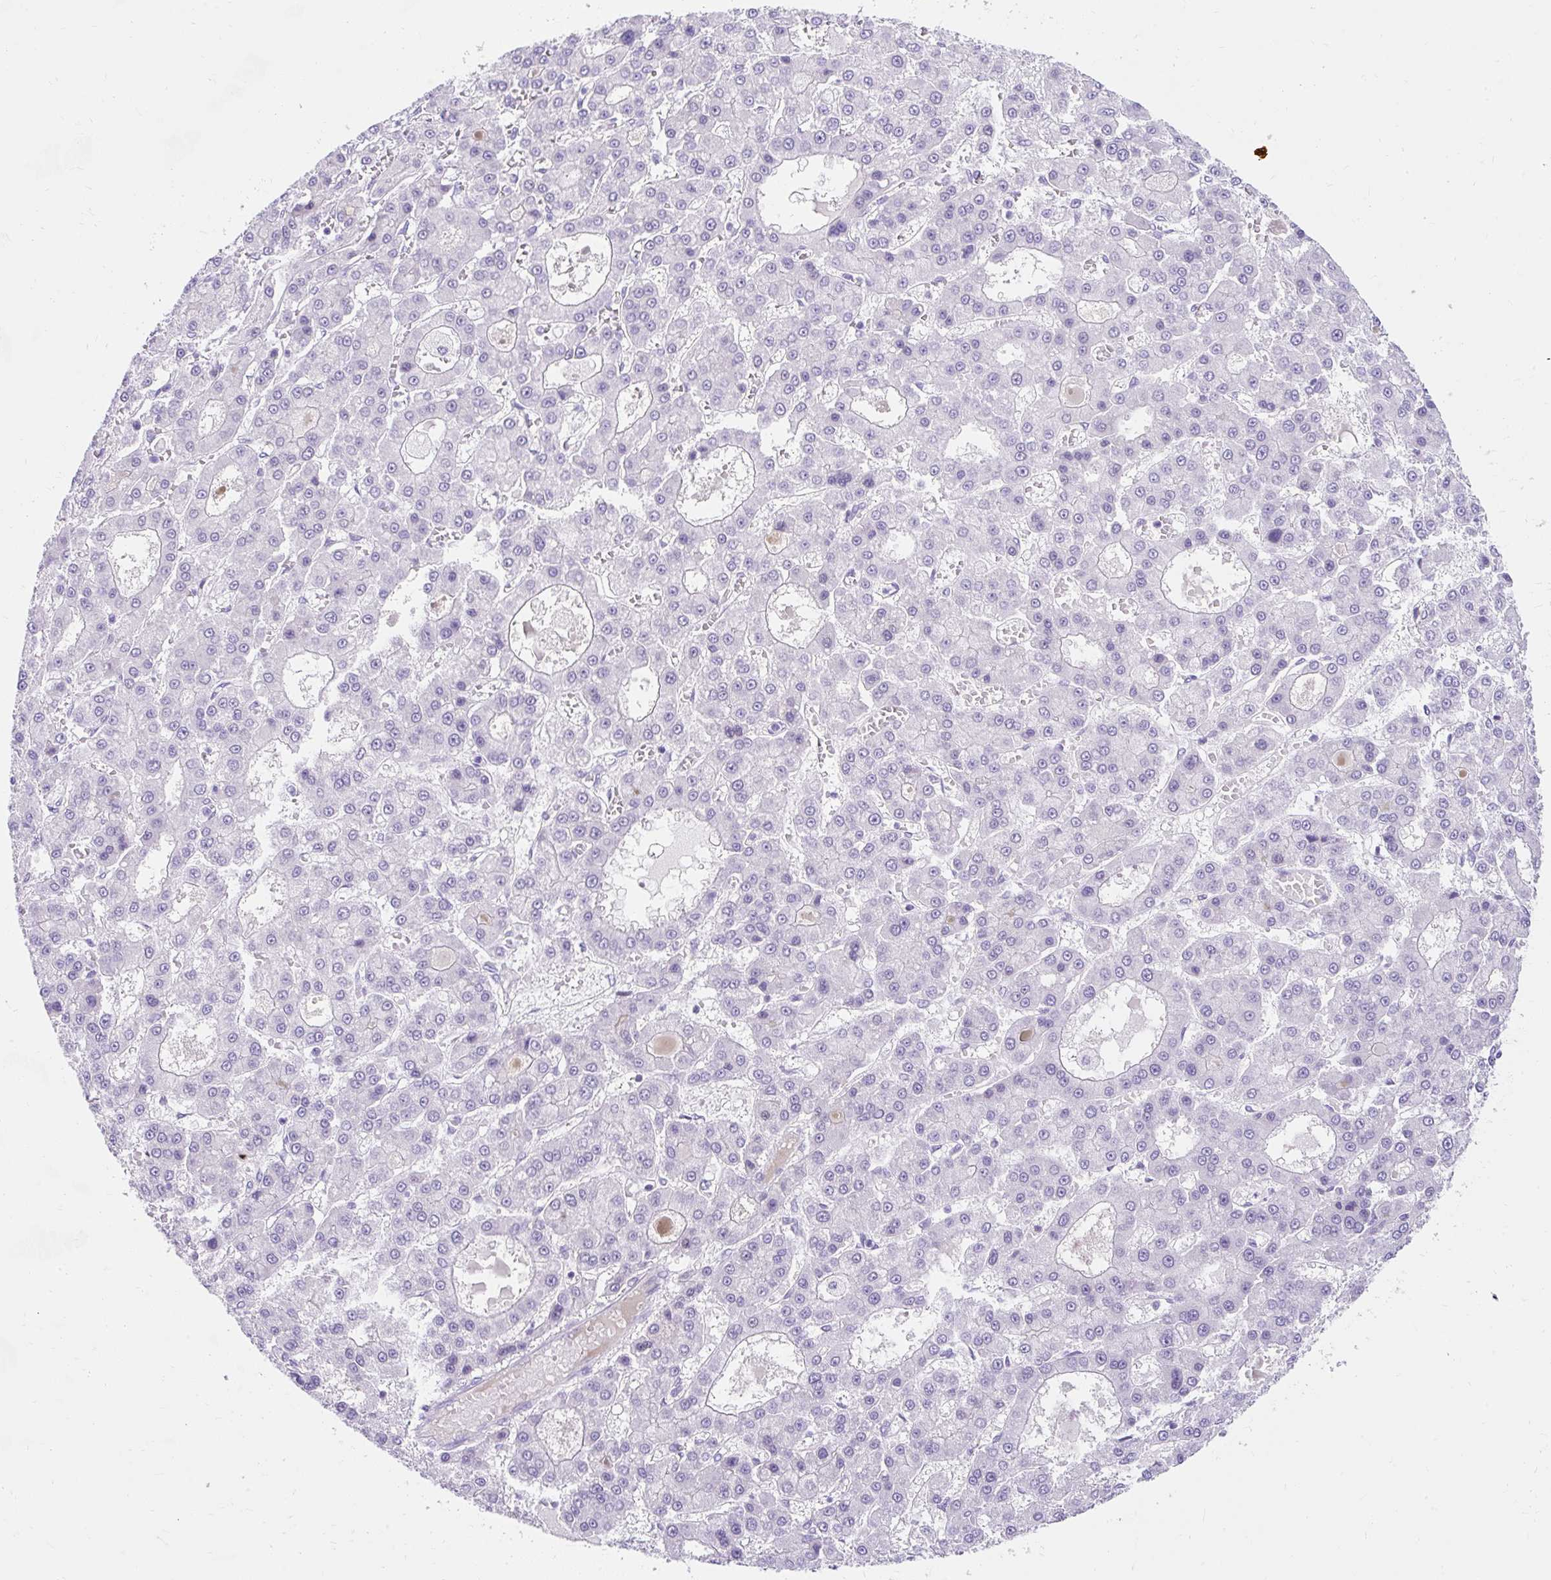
{"staining": {"intensity": "negative", "quantity": "none", "location": "none"}, "tissue": "liver cancer", "cell_type": "Tumor cells", "image_type": "cancer", "snomed": [{"axis": "morphology", "description": "Carcinoma, Hepatocellular, NOS"}, {"axis": "topography", "description": "Liver"}], "caption": "Tumor cells show no significant expression in liver cancer.", "gene": "GOLGA8A", "patient": {"sex": "male", "age": 70}}